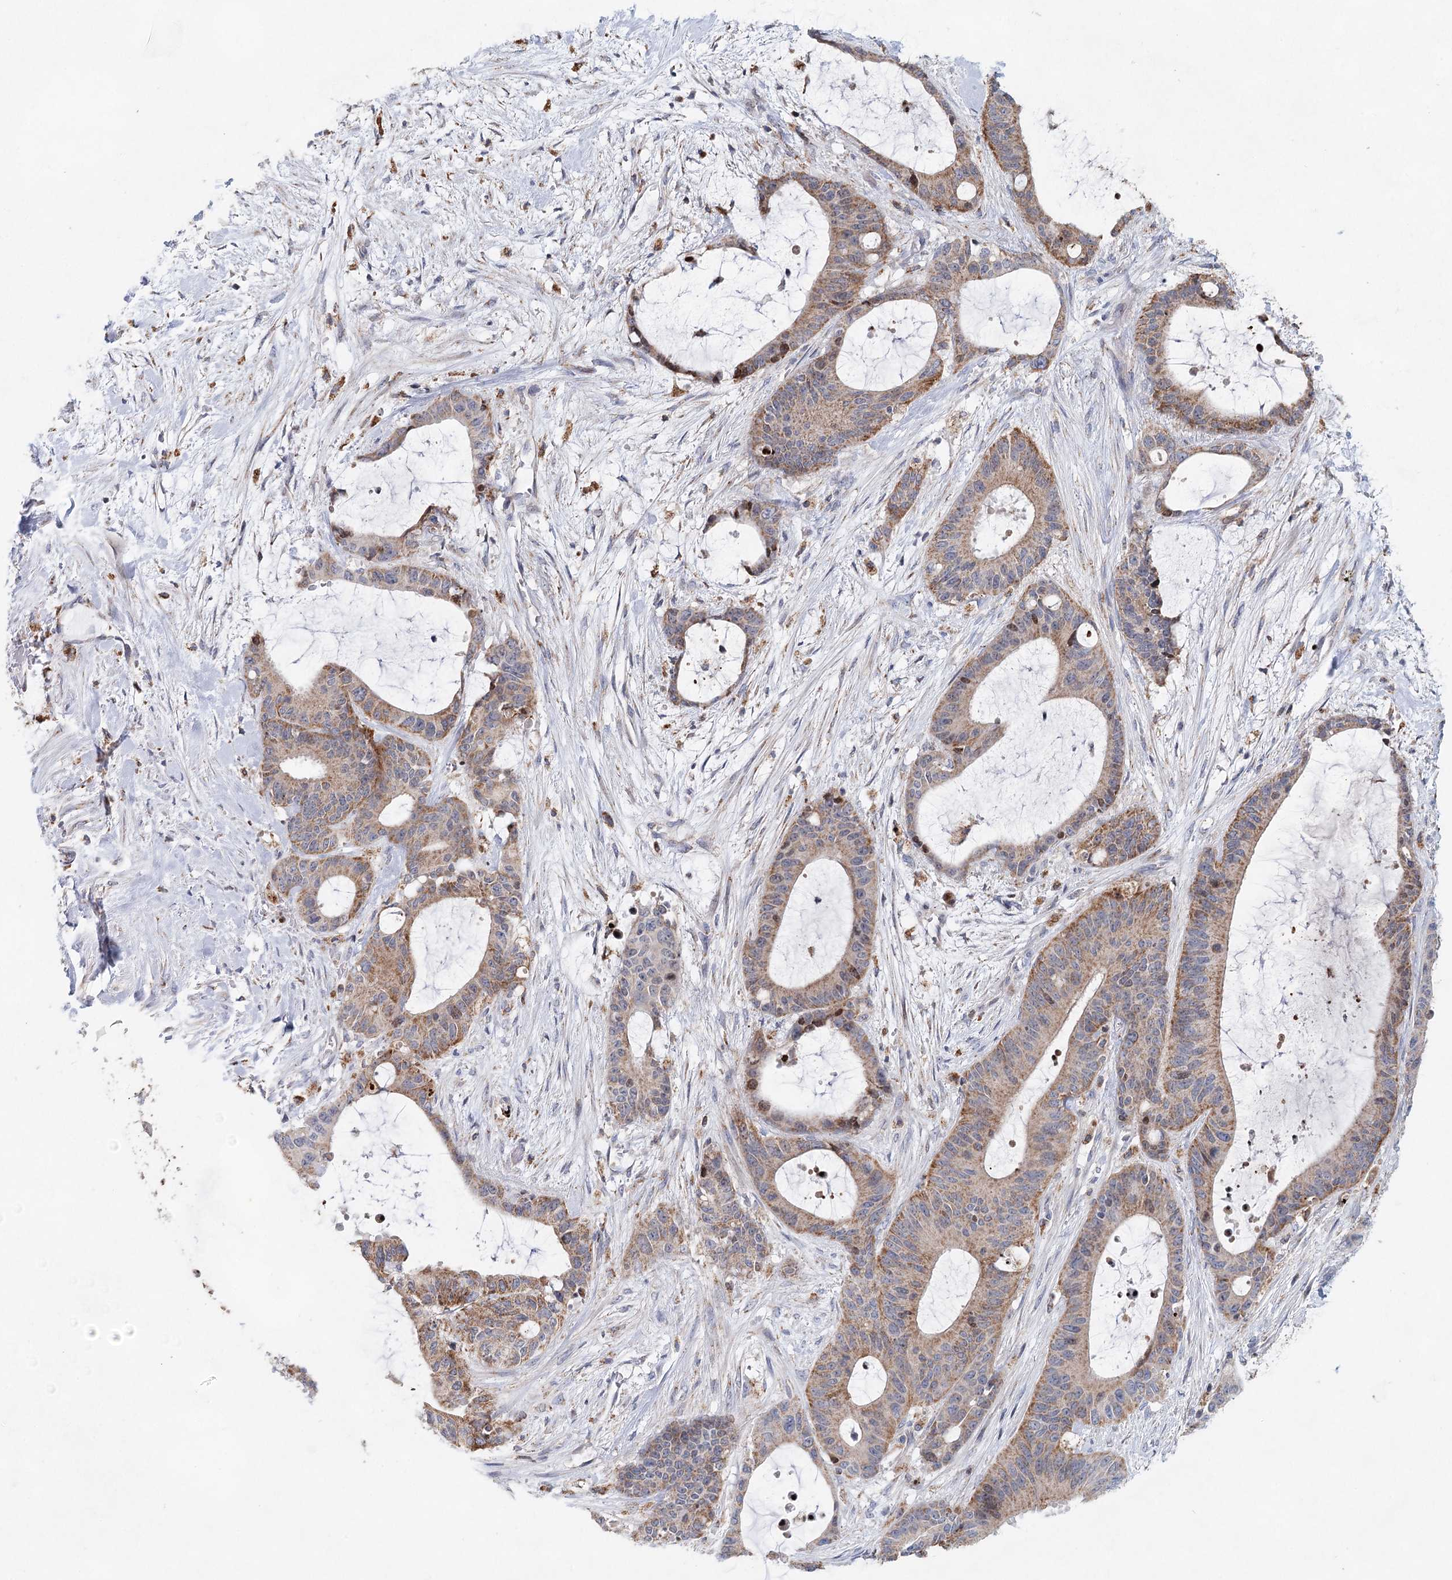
{"staining": {"intensity": "moderate", "quantity": ">75%", "location": "cytoplasmic/membranous"}, "tissue": "liver cancer", "cell_type": "Tumor cells", "image_type": "cancer", "snomed": [{"axis": "morphology", "description": "Normal tissue, NOS"}, {"axis": "morphology", "description": "Cholangiocarcinoma"}, {"axis": "topography", "description": "Liver"}, {"axis": "topography", "description": "Peripheral nerve tissue"}], "caption": "This micrograph demonstrates liver cholangiocarcinoma stained with IHC to label a protein in brown. The cytoplasmic/membranous of tumor cells show moderate positivity for the protein. Nuclei are counter-stained blue.", "gene": "XPO6", "patient": {"sex": "female", "age": 73}}